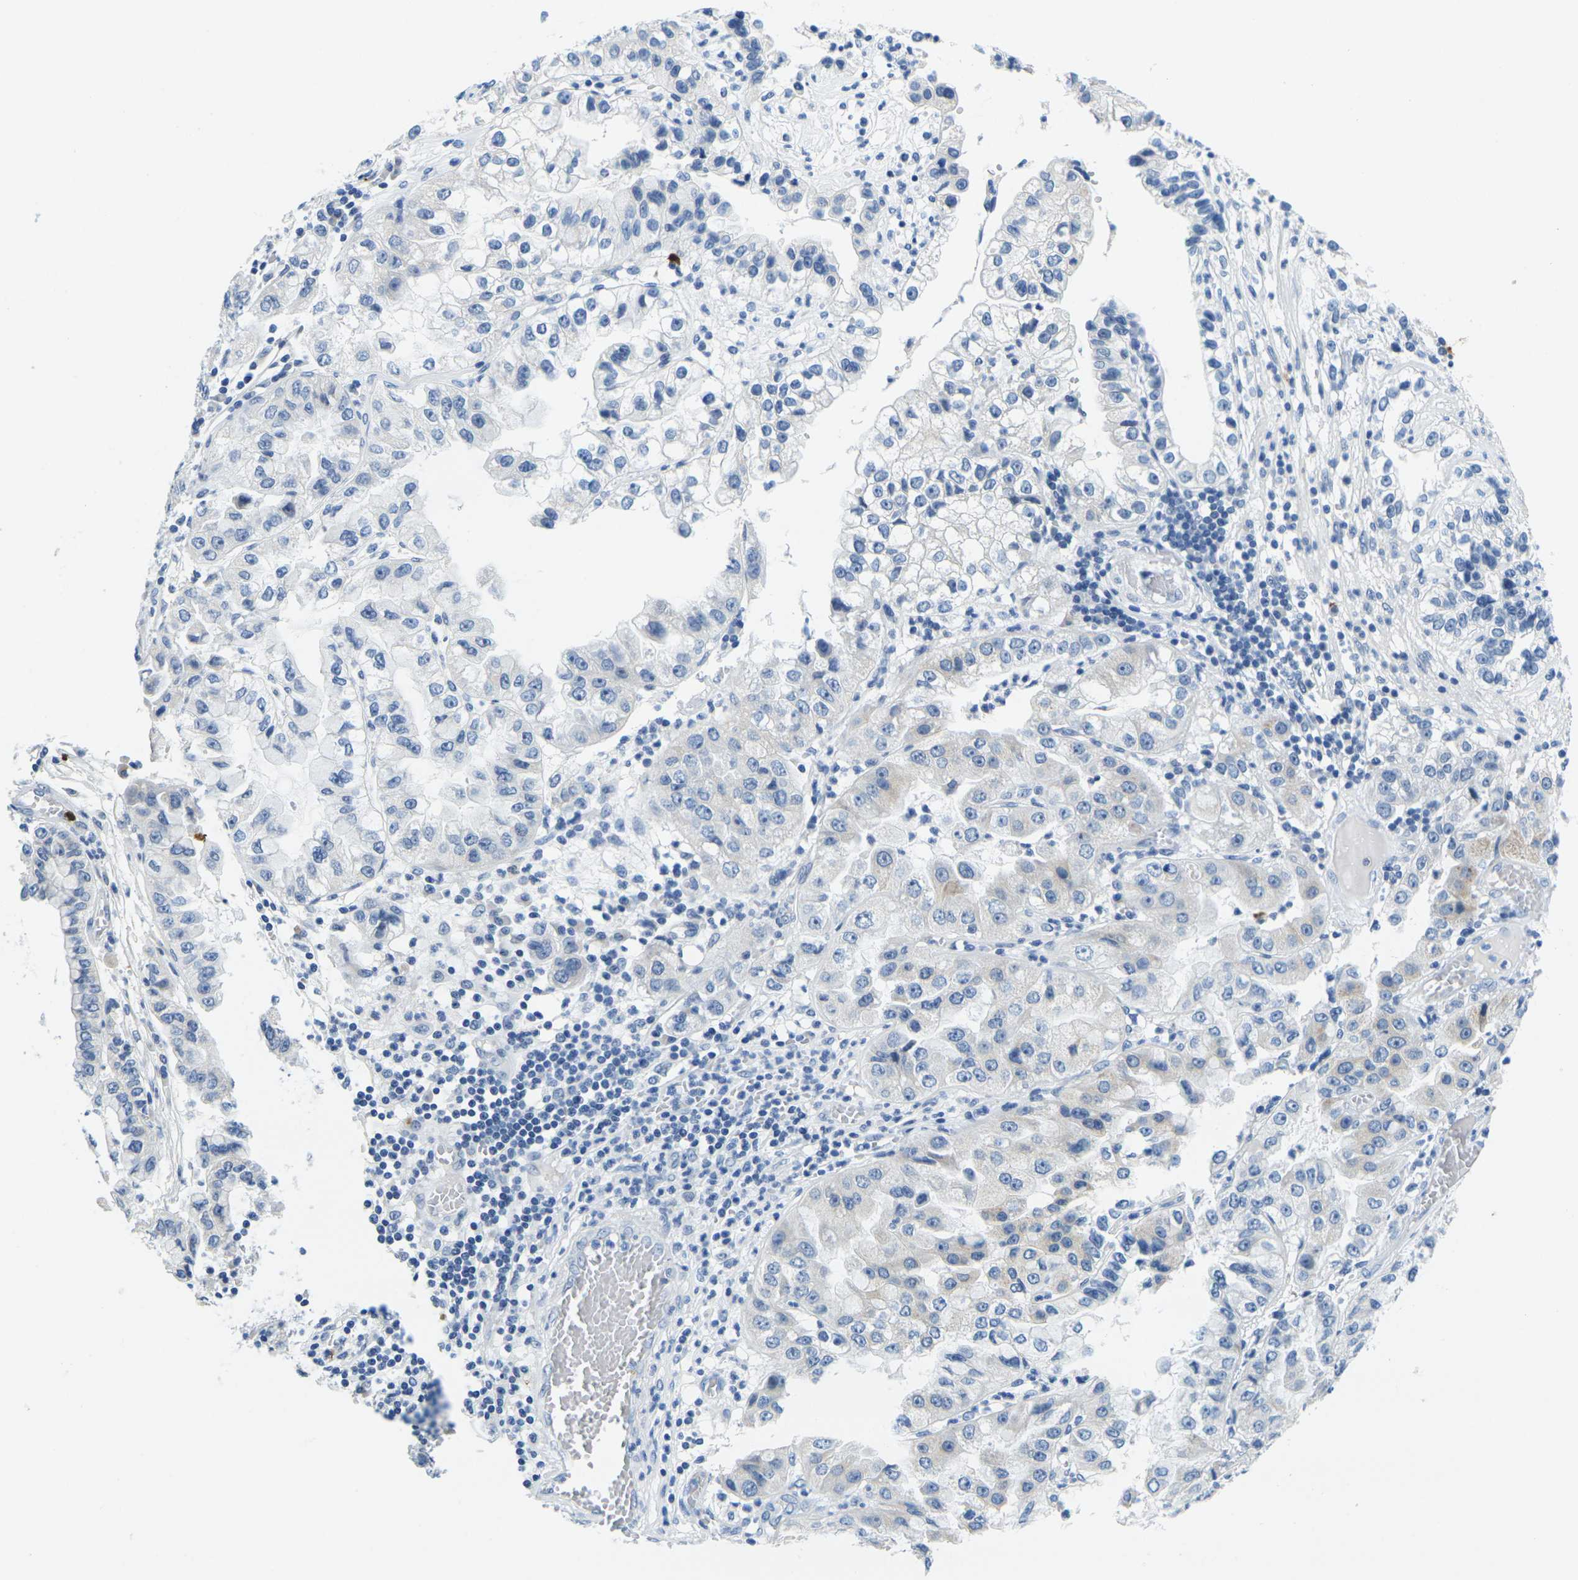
{"staining": {"intensity": "negative", "quantity": "none", "location": "none"}, "tissue": "liver cancer", "cell_type": "Tumor cells", "image_type": "cancer", "snomed": [{"axis": "morphology", "description": "Cholangiocarcinoma"}, {"axis": "topography", "description": "Liver"}], "caption": "Liver cancer was stained to show a protein in brown. There is no significant staining in tumor cells.", "gene": "GPR15", "patient": {"sex": "female", "age": 79}}